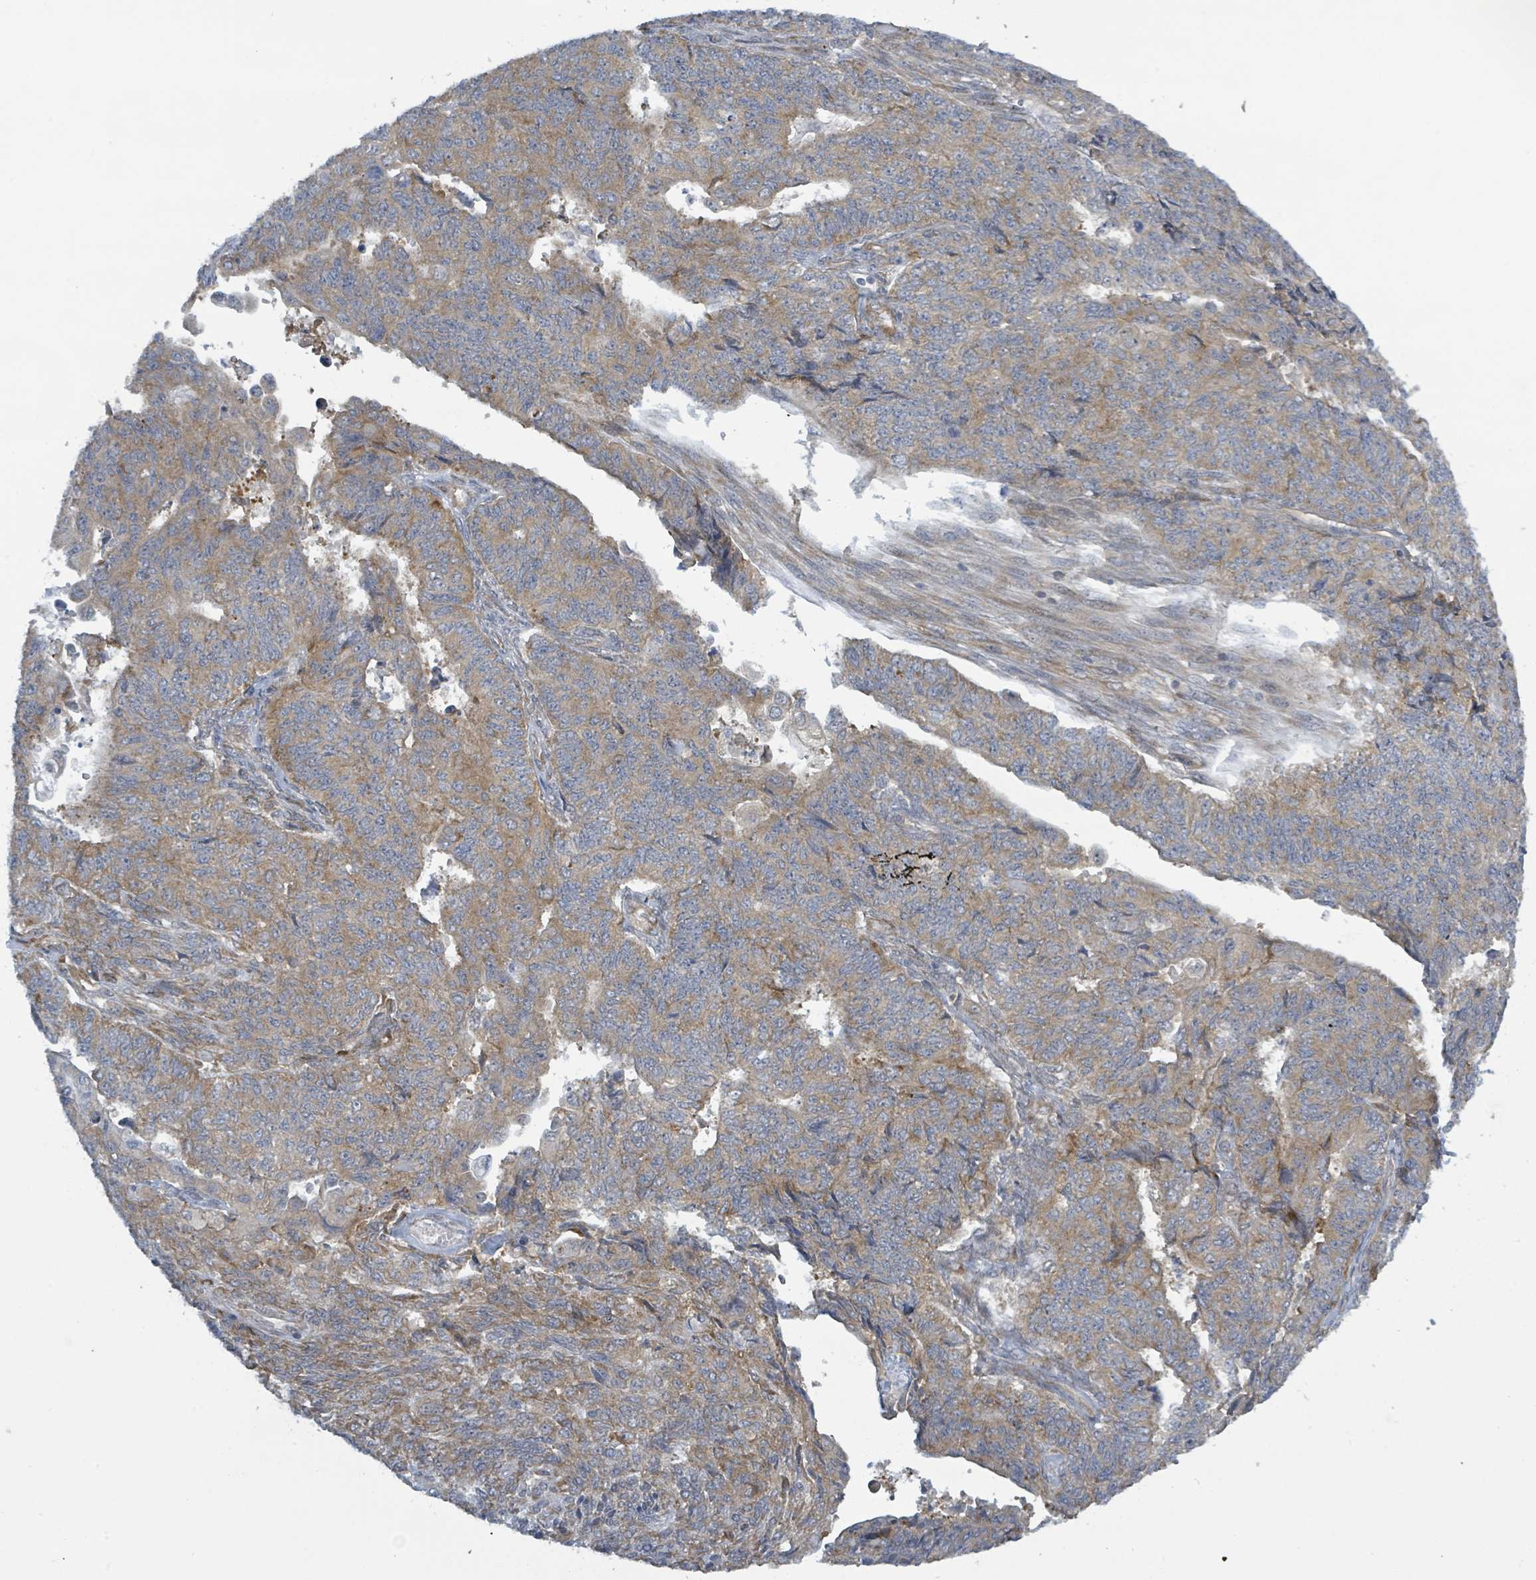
{"staining": {"intensity": "moderate", "quantity": ">75%", "location": "cytoplasmic/membranous"}, "tissue": "endometrial cancer", "cell_type": "Tumor cells", "image_type": "cancer", "snomed": [{"axis": "morphology", "description": "Adenocarcinoma, NOS"}, {"axis": "topography", "description": "Endometrium"}], "caption": "Adenocarcinoma (endometrial) tissue exhibits moderate cytoplasmic/membranous expression in about >75% of tumor cells, visualized by immunohistochemistry.", "gene": "RPL32", "patient": {"sex": "female", "age": 32}}